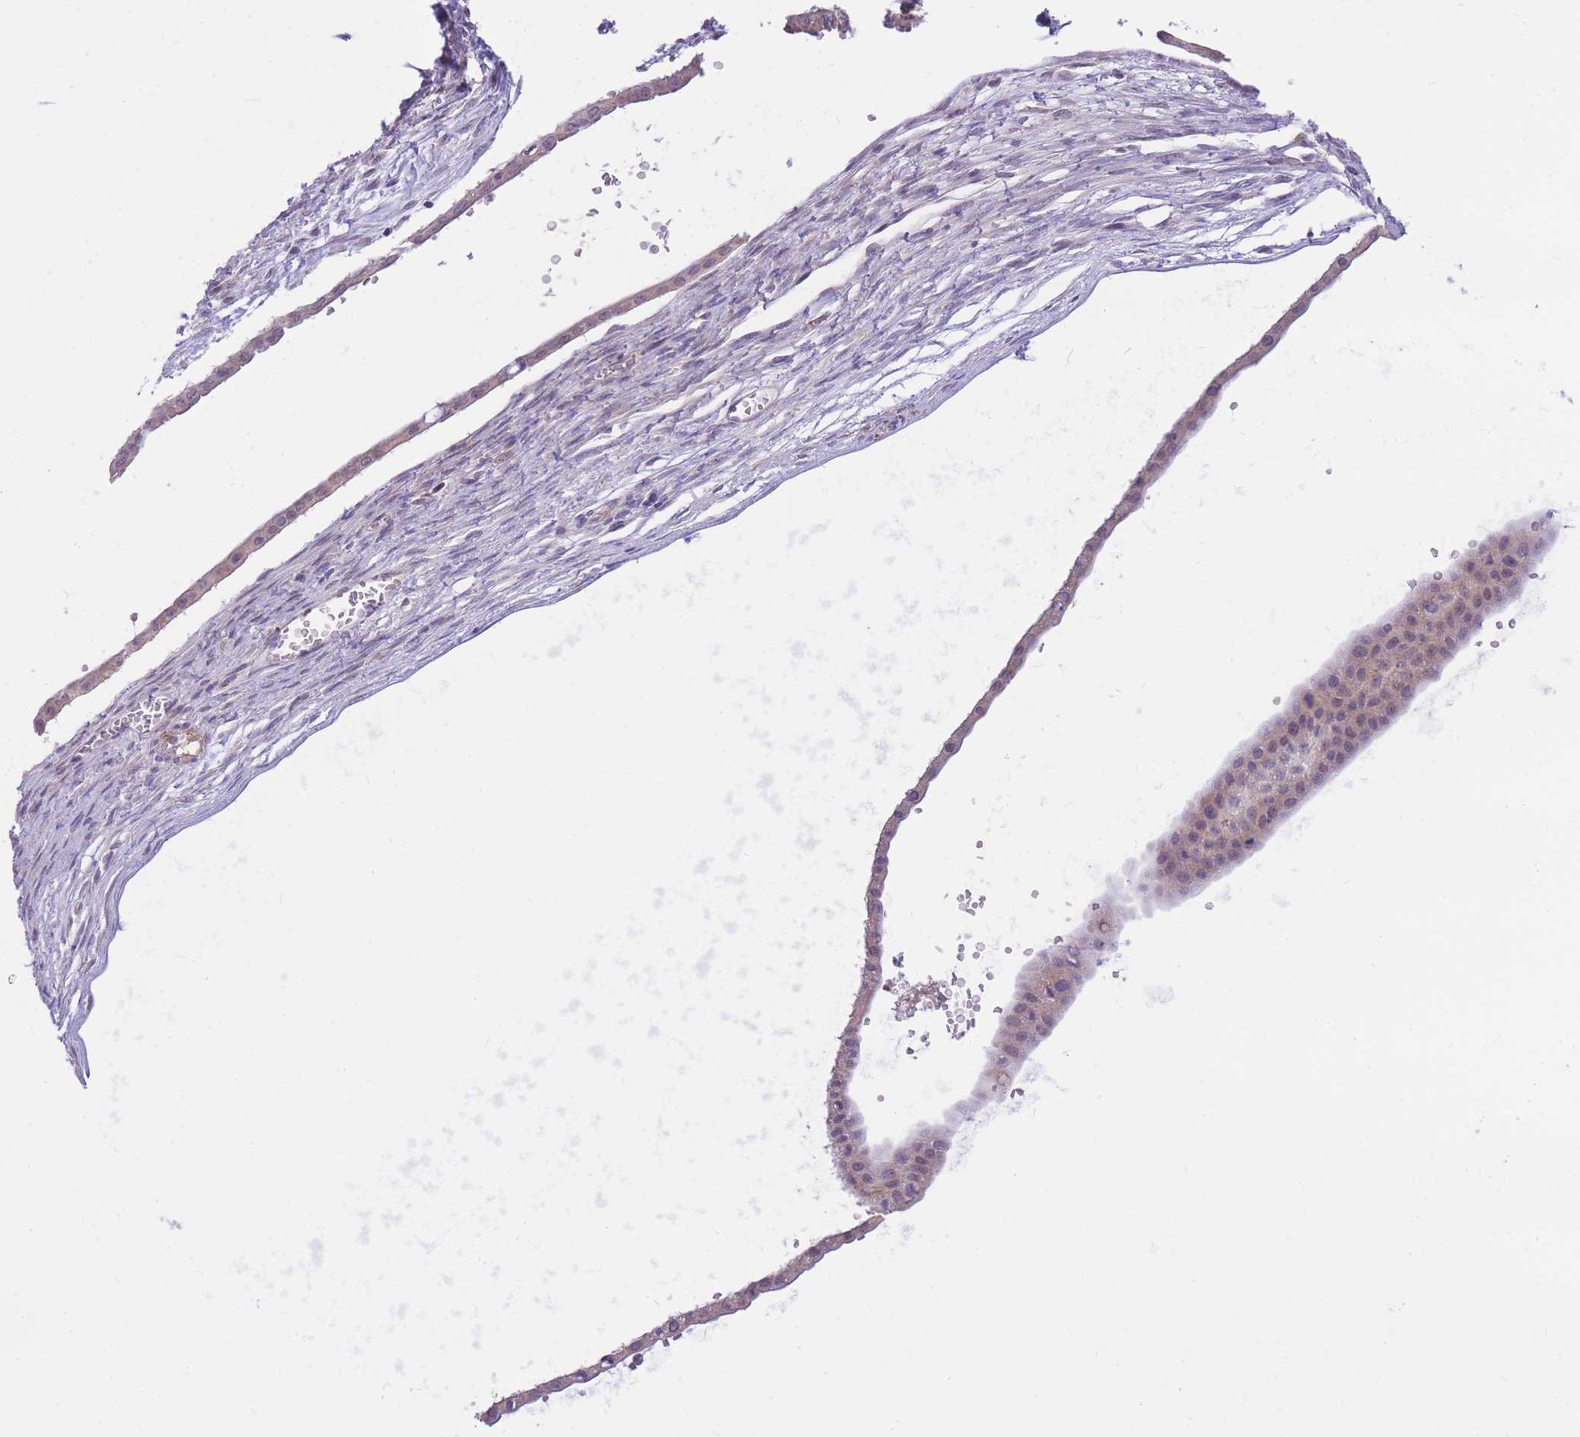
{"staining": {"intensity": "weak", "quantity": "<25%", "location": "nuclear"}, "tissue": "ovarian cancer", "cell_type": "Tumor cells", "image_type": "cancer", "snomed": [{"axis": "morphology", "description": "Cystadenocarcinoma, mucinous, NOS"}, {"axis": "topography", "description": "Ovary"}], "caption": "A photomicrograph of human ovarian cancer is negative for staining in tumor cells.", "gene": "S100PBP", "patient": {"sex": "female", "age": 73}}